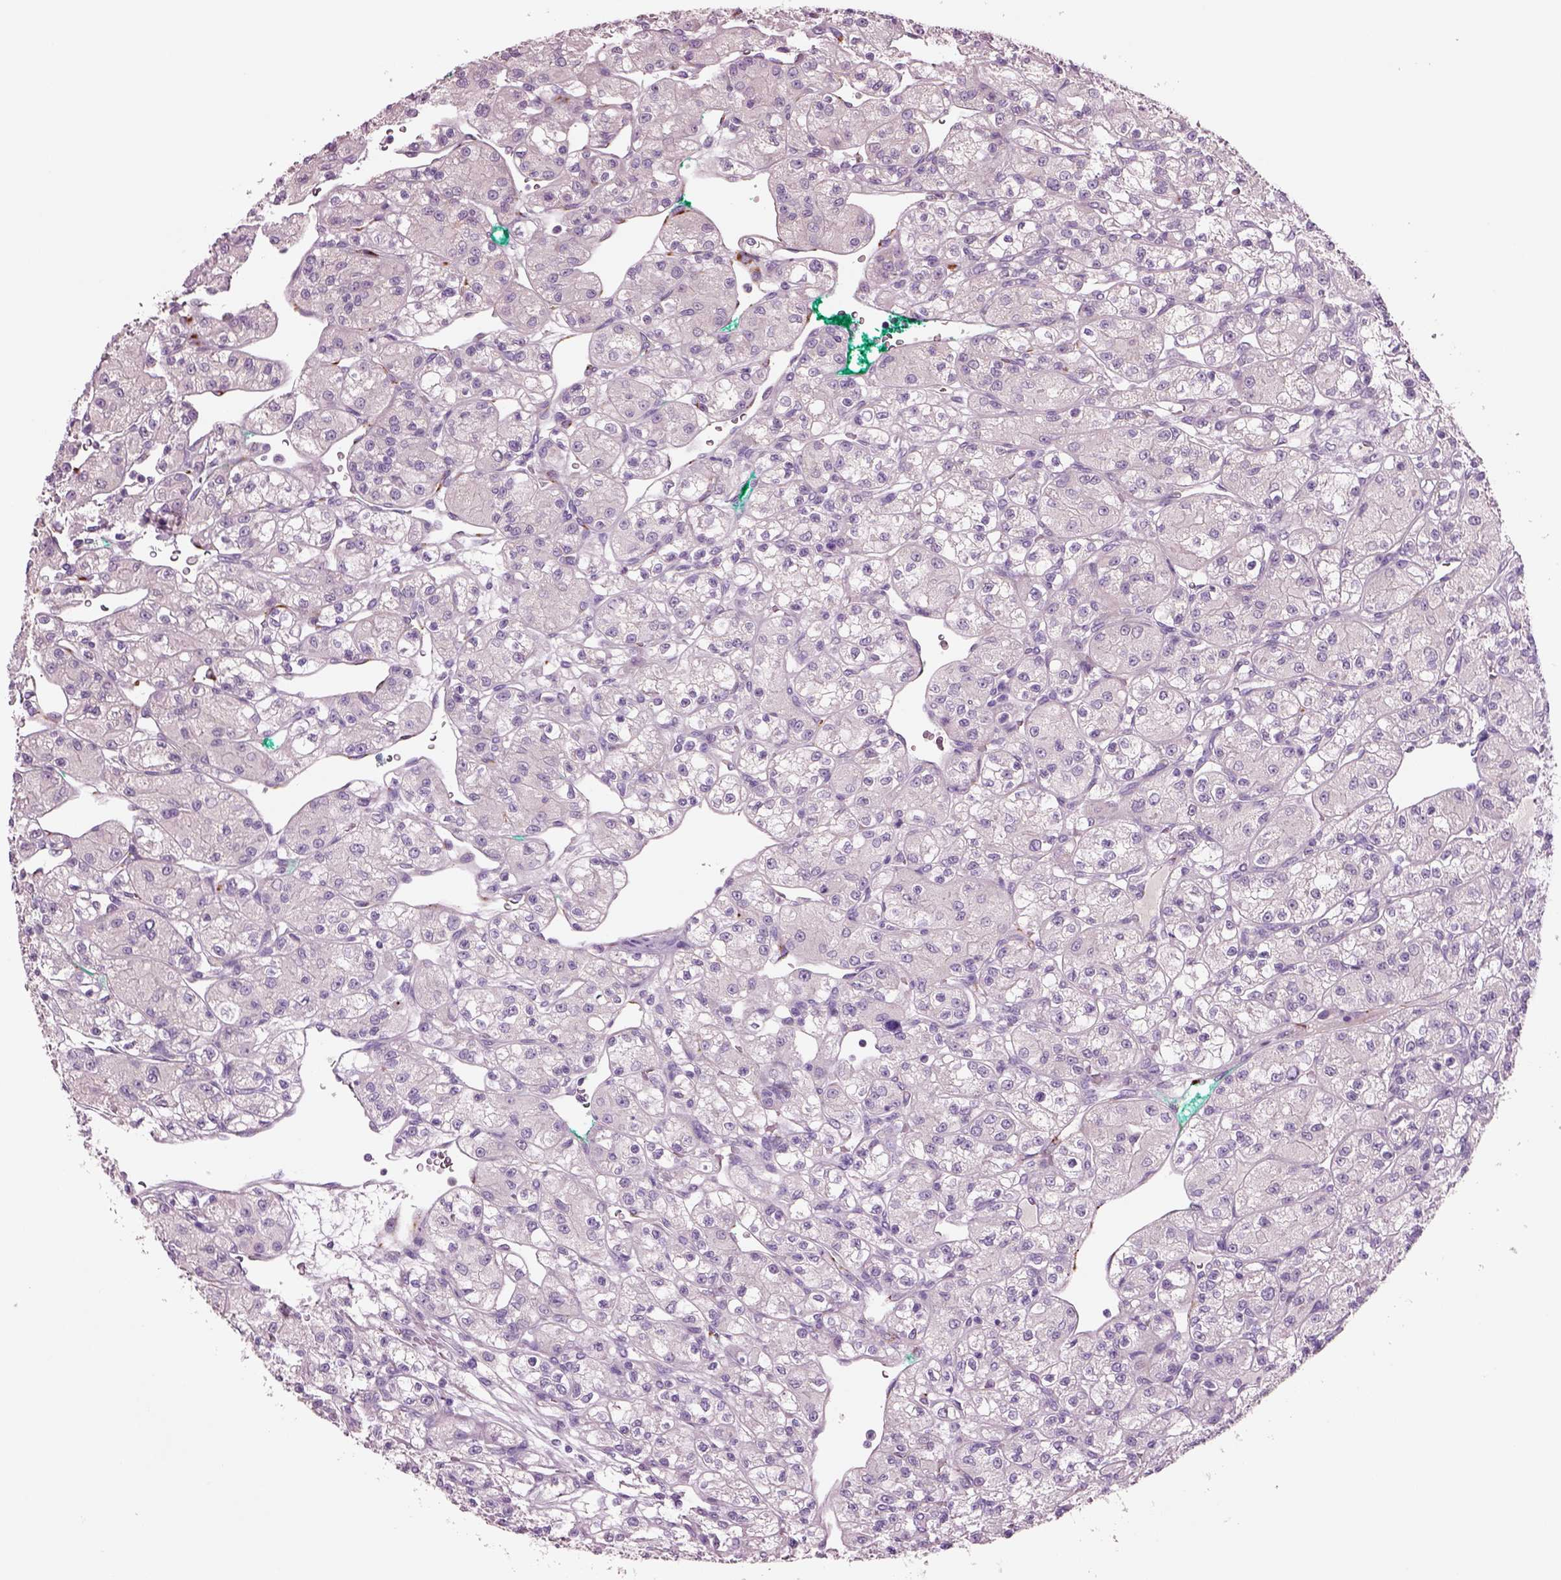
{"staining": {"intensity": "negative", "quantity": "none", "location": "none"}, "tissue": "renal cancer", "cell_type": "Tumor cells", "image_type": "cancer", "snomed": [{"axis": "morphology", "description": "Adenocarcinoma, NOS"}, {"axis": "topography", "description": "Kidney"}], "caption": "Immunohistochemistry photomicrograph of neoplastic tissue: human renal cancer stained with DAB shows no significant protein expression in tumor cells.", "gene": "PLPP7", "patient": {"sex": "female", "age": 70}}